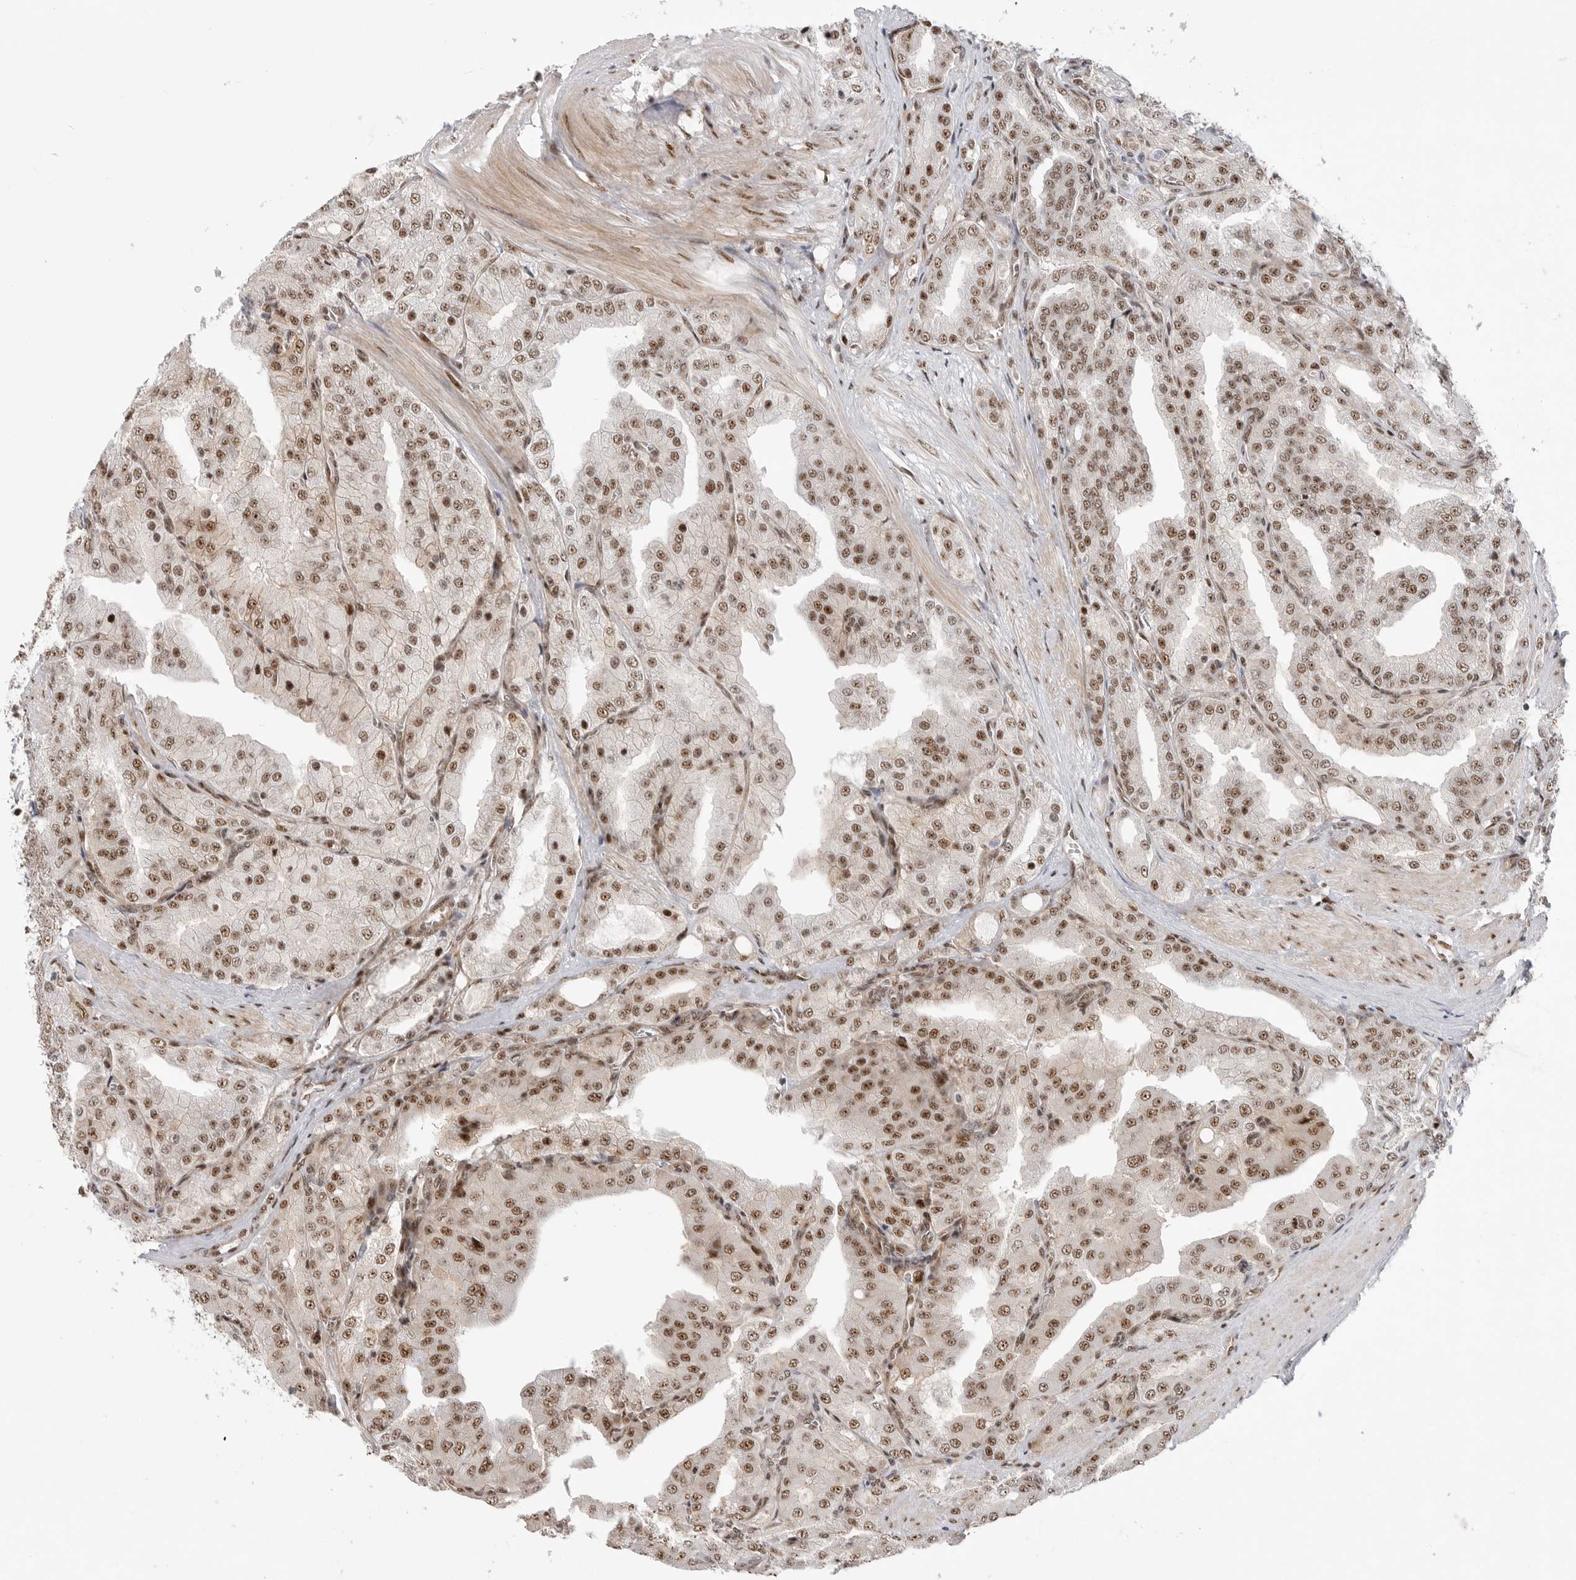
{"staining": {"intensity": "moderate", "quantity": ">75%", "location": "nuclear"}, "tissue": "prostate cancer", "cell_type": "Tumor cells", "image_type": "cancer", "snomed": [{"axis": "morphology", "description": "Adenocarcinoma, High grade"}, {"axis": "topography", "description": "Prostate"}], "caption": "Prostate cancer (adenocarcinoma (high-grade)) was stained to show a protein in brown. There is medium levels of moderate nuclear positivity in about >75% of tumor cells.", "gene": "GPATCH2", "patient": {"sex": "male", "age": 50}}